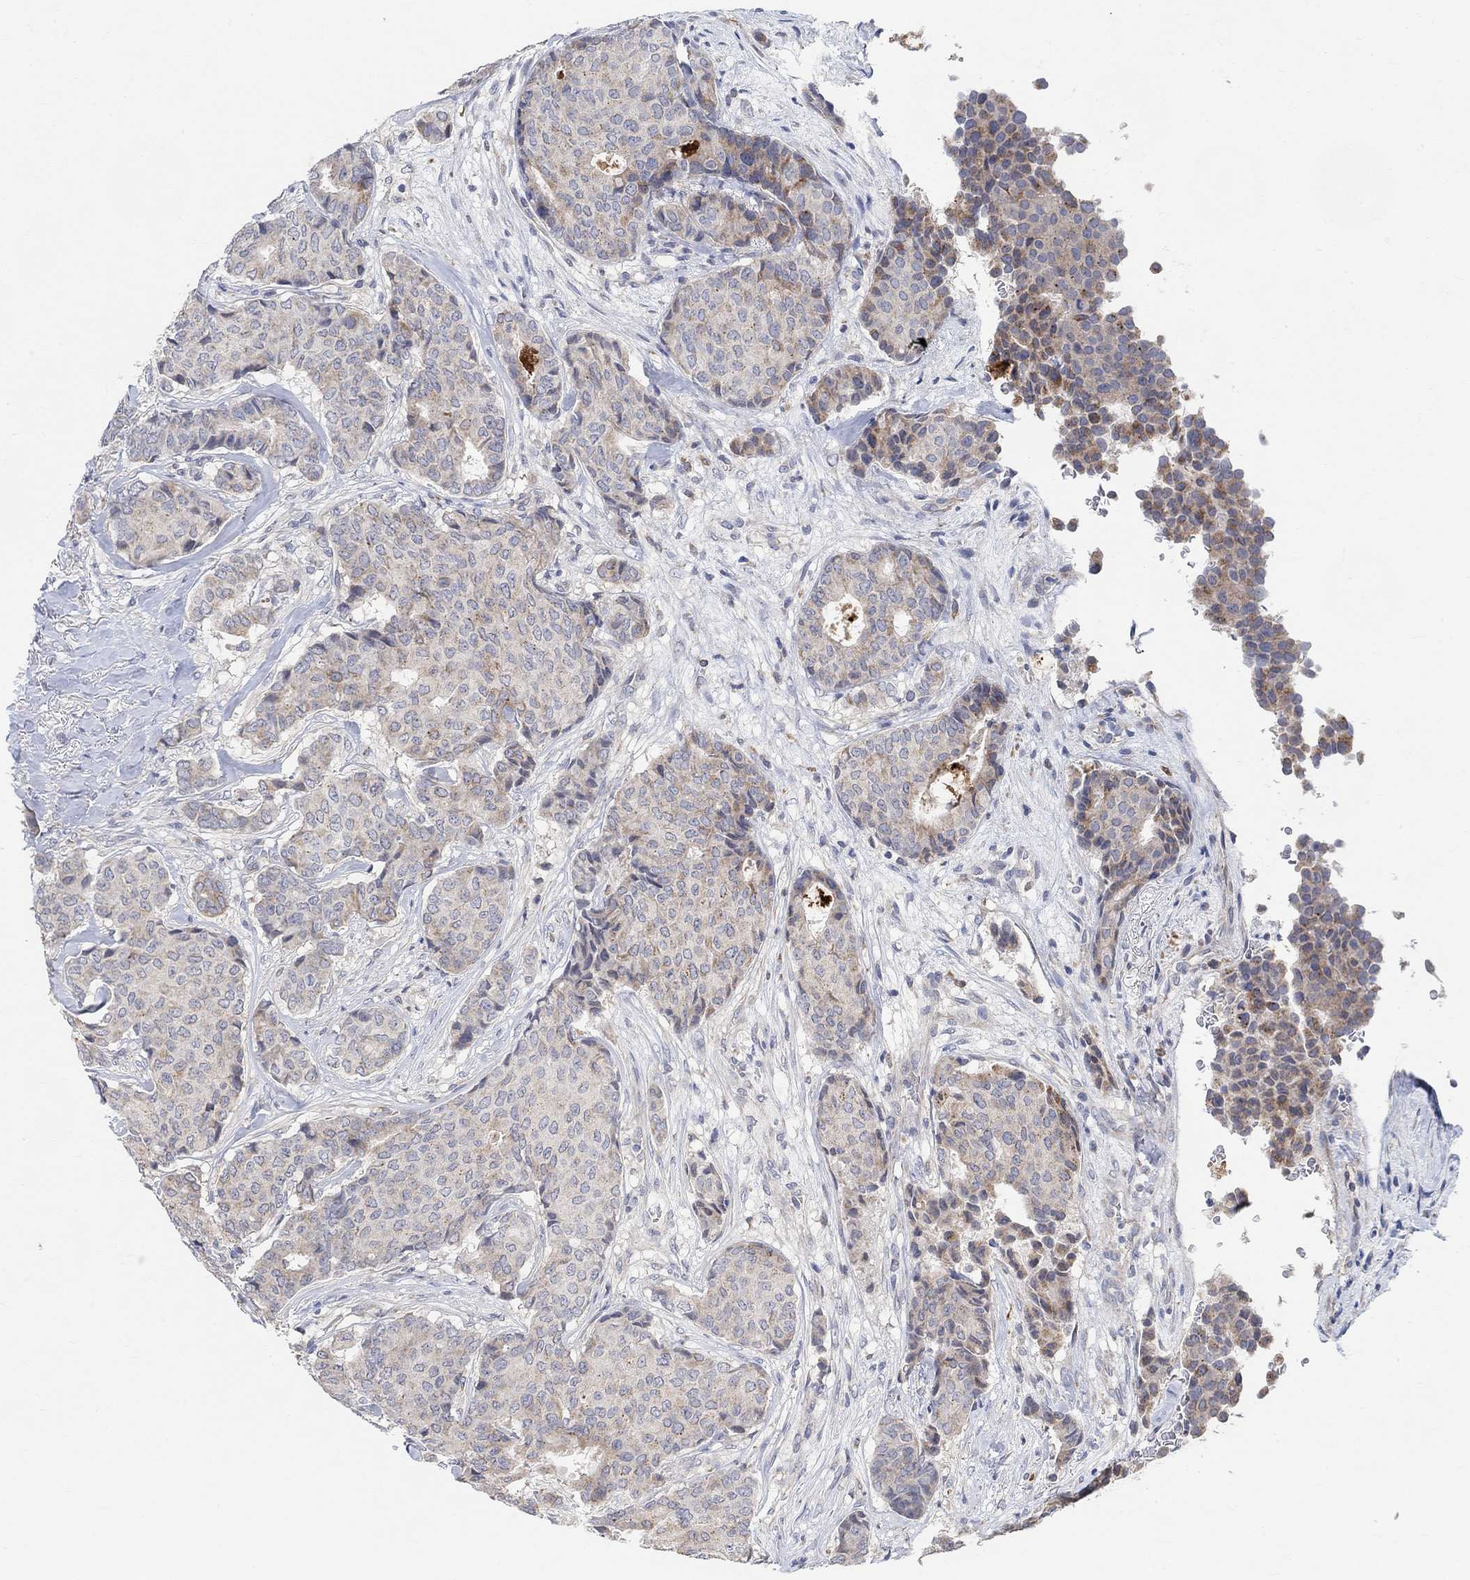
{"staining": {"intensity": "weak", "quantity": "<25%", "location": "cytoplasmic/membranous"}, "tissue": "breast cancer", "cell_type": "Tumor cells", "image_type": "cancer", "snomed": [{"axis": "morphology", "description": "Duct carcinoma"}, {"axis": "topography", "description": "Breast"}], "caption": "DAB immunohistochemical staining of human invasive ductal carcinoma (breast) displays no significant positivity in tumor cells.", "gene": "HCRTR1", "patient": {"sex": "female", "age": 75}}